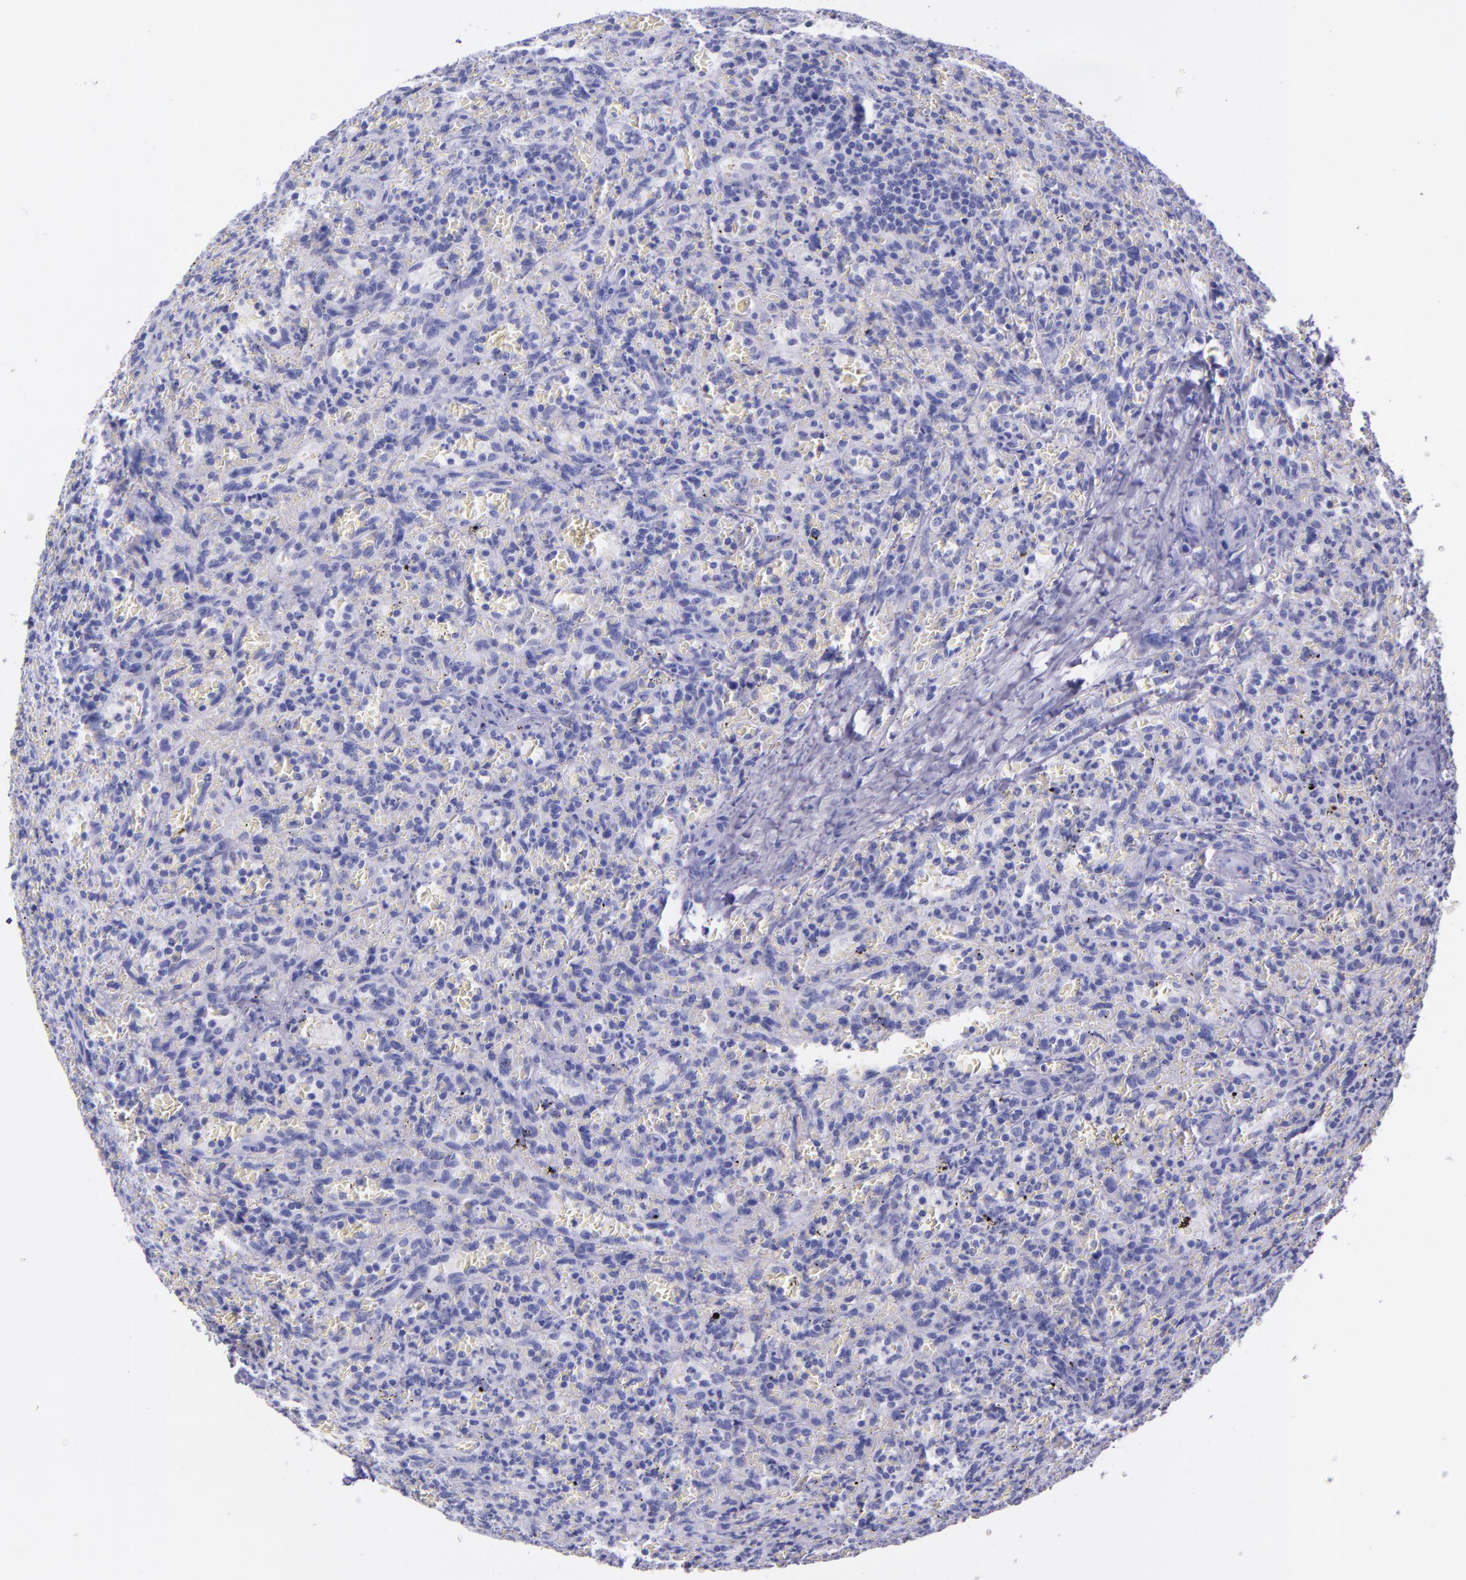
{"staining": {"intensity": "negative", "quantity": "none", "location": "none"}, "tissue": "lymphoma", "cell_type": "Tumor cells", "image_type": "cancer", "snomed": [{"axis": "morphology", "description": "Malignant lymphoma, non-Hodgkin's type, Low grade"}, {"axis": "topography", "description": "Spleen"}], "caption": "Tumor cells are negative for protein expression in human low-grade malignant lymphoma, non-Hodgkin's type.", "gene": "MBP", "patient": {"sex": "female", "age": 64}}